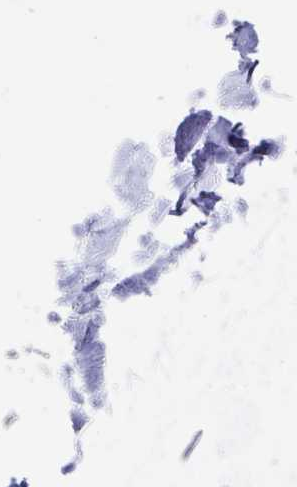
{"staining": {"intensity": "negative", "quantity": "none", "location": "none"}, "tissue": "soft tissue", "cell_type": "Chondrocytes", "image_type": "normal", "snomed": [{"axis": "morphology", "description": "Normal tissue, NOS"}, {"axis": "topography", "description": "Lymph node"}, {"axis": "topography", "description": "Cartilage tissue"}, {"axis": "topography", "description": "Bronchus"}], "caption": "Micrograph shows no significant protein staining in chondrocytes of benign soft tissue.", "gene": "NOXRED1", "patient": {"sex": "female", "age": 70}}